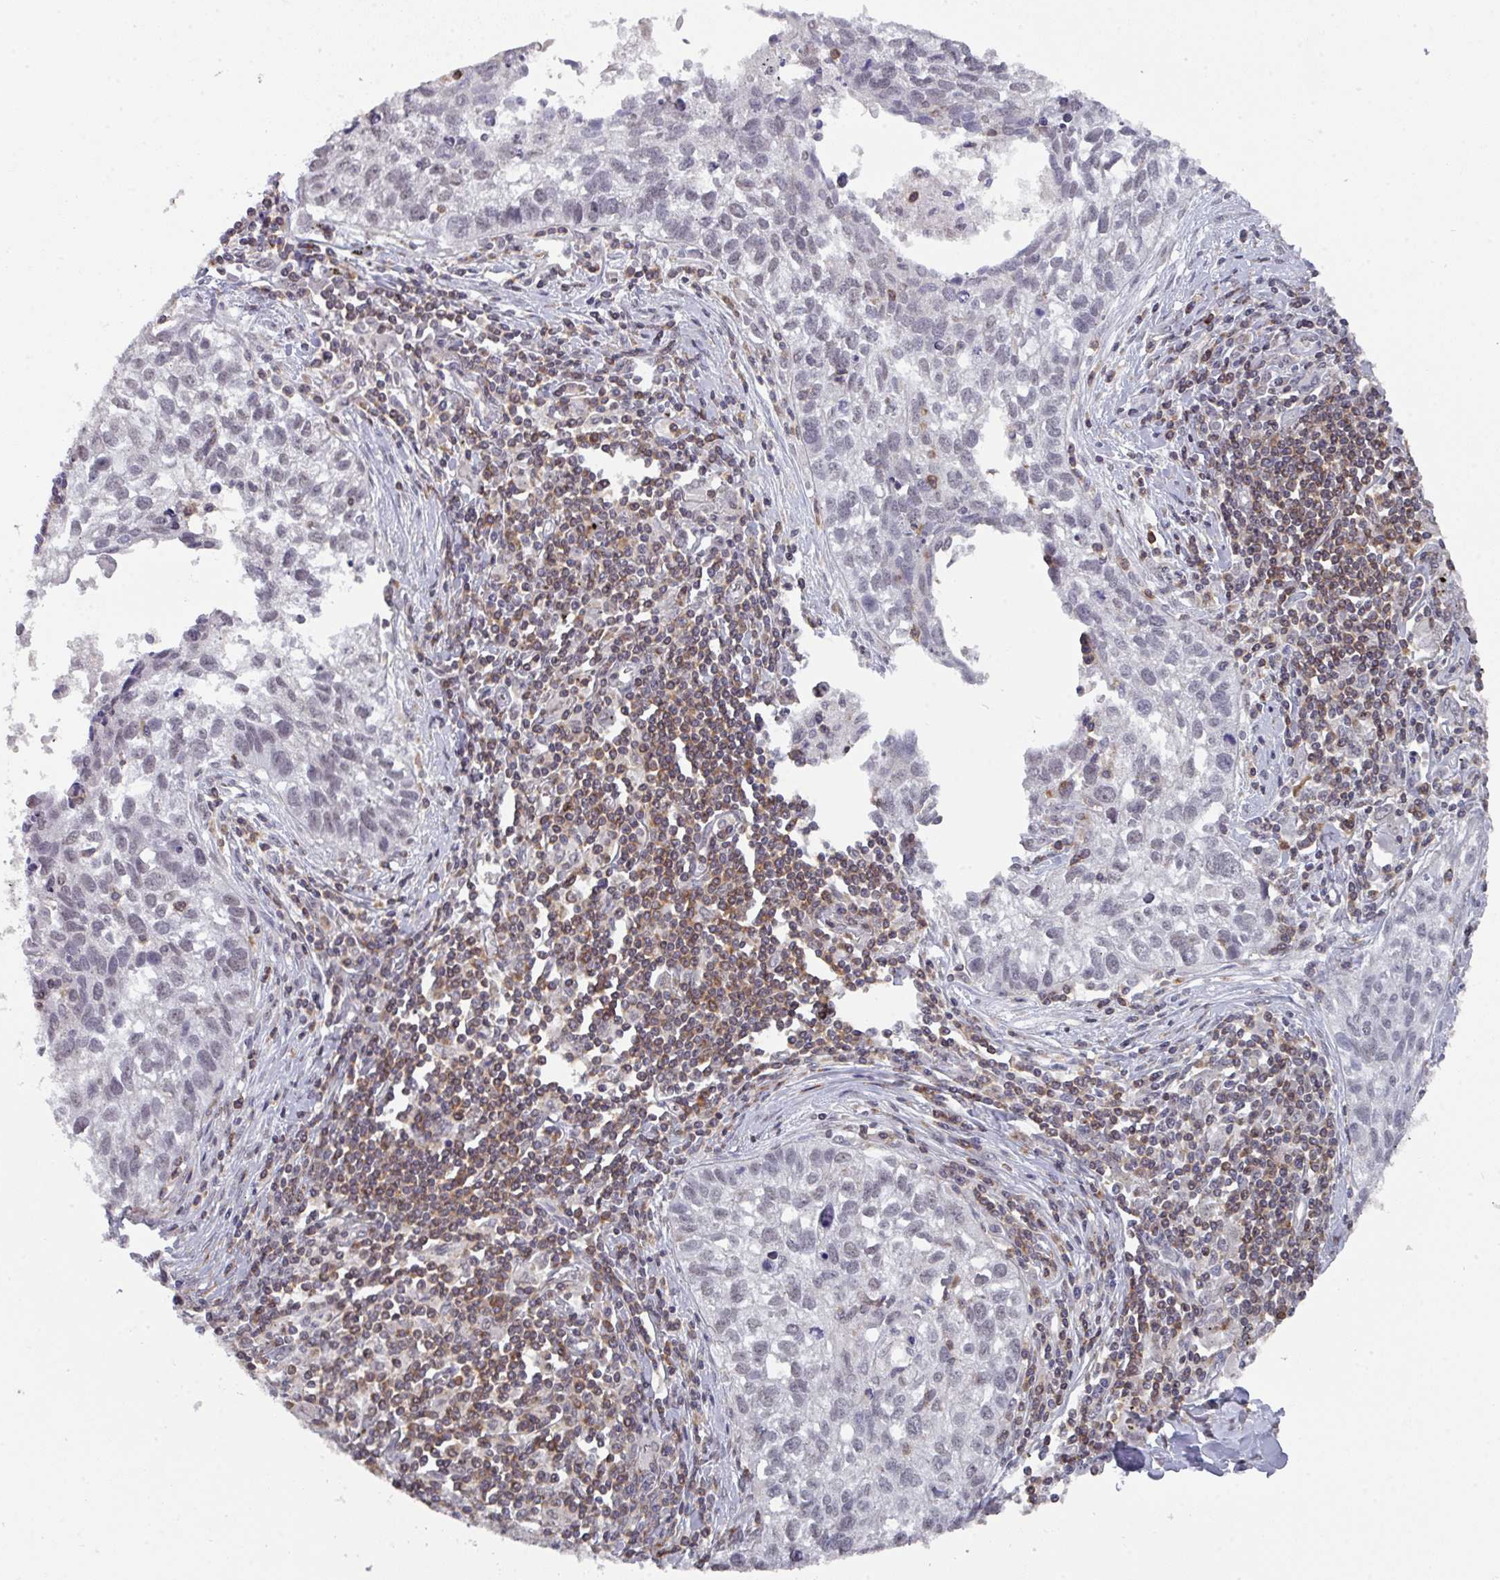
{"staining": {"intensity": "weak", "quantity": "<25%", "location": "nuclear"}, "tissue": "lung cancer", "cell_type": "Tumor cells", "image_type": "cancer", "snomed": [{"axis": "morphology", "description": "Squamous cell carcinoma, NOS"}, {"axis": "topography", "description": "Lung"}], "caption": "Photomicrograph shows no significant protein positivity in tumor cells of squamous cell carcinoma (lung). (DAB immunohistochemistry, high magnification).", "gene": "RASAL3", "patient": {"sex": "male", "age": 74}}